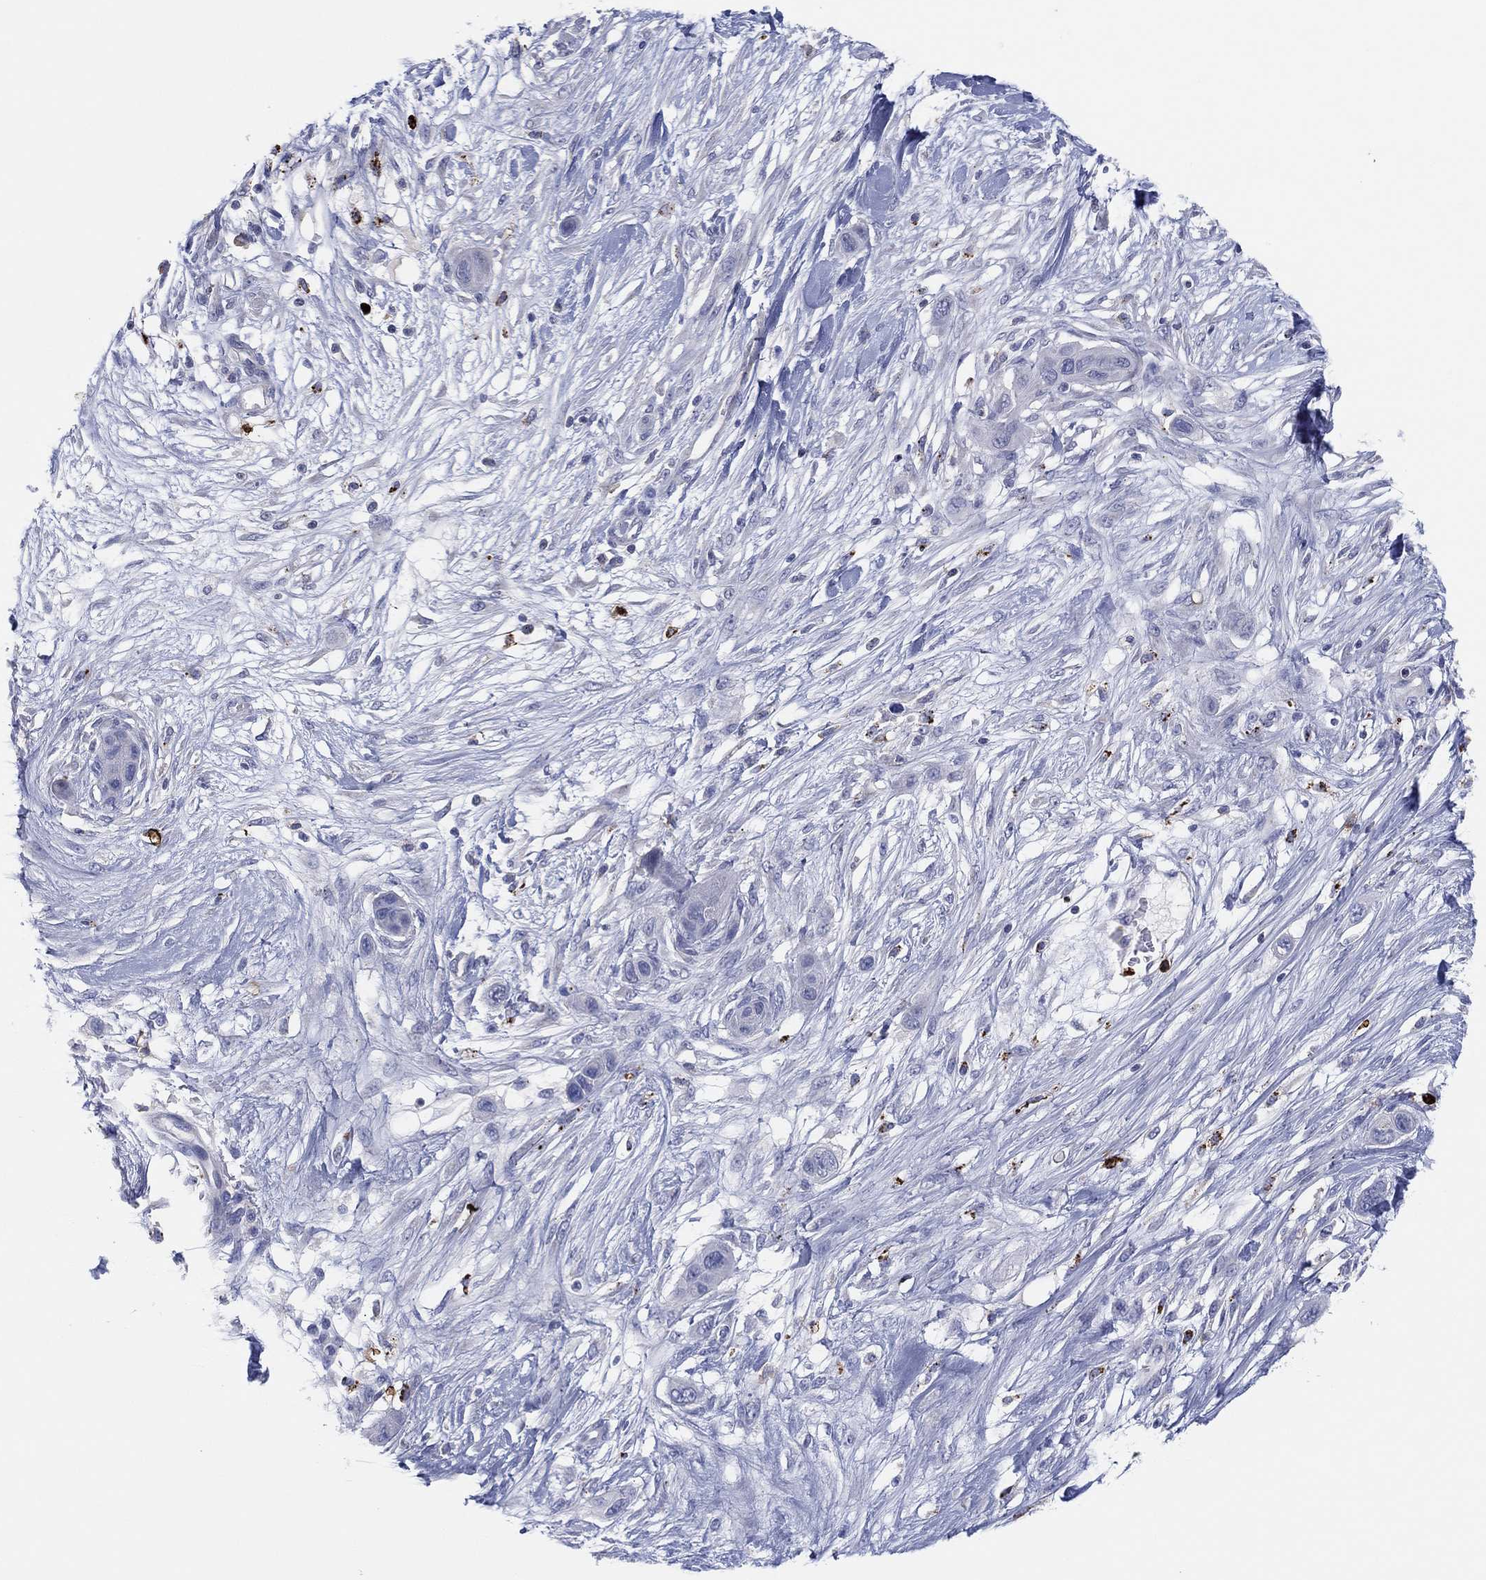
{"staining": {"intensity": "negative", "quantity": "none", "location": "none"}, "tissue": "skin cancer", "cell_type": "Tumor cells", "image_type": "cancer", "snomed": [{"axis": "morphology", "description": "Squamous cell carcinoma, NOS"}, {"axis": "topography", "description": "Skin"}], "caption": "A micrograph of skin cancer stained for a protein shows no brown staining in tumor cells.", "gene": "PLAC8", "patient": {"sex": "male", "age": 79}}